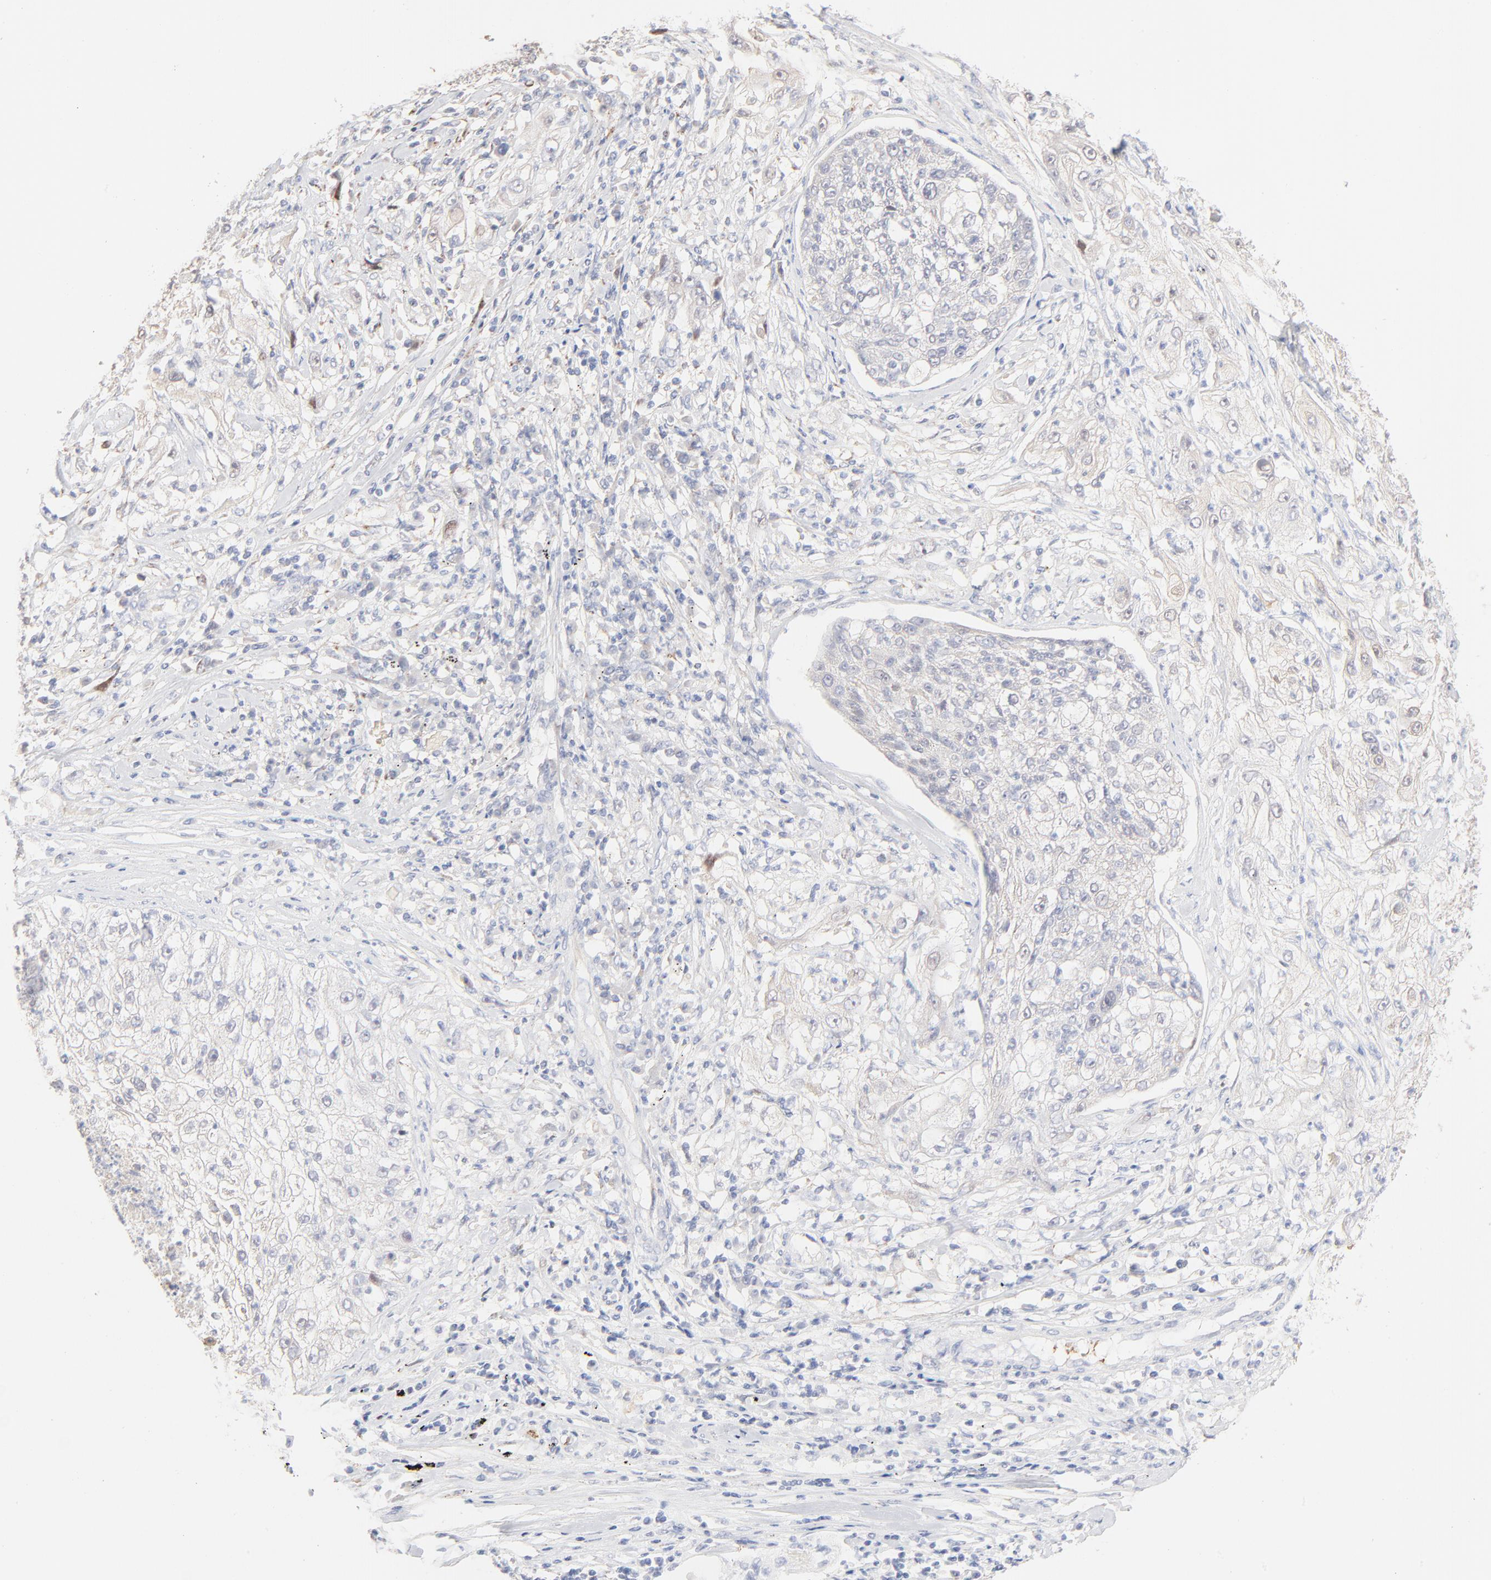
{"staining": {"intensity": "negative", "quantity": "none", "location": "none"}, "tissue": "lung cancer", "cell_type": "Tumor cells", "image_type": "cancer", "snomed": [{"axis": "morphology", "description": "Inflammation, NOS"}, {"axis": "morphology", "description": "Squamous cell carcinoma, NOS"}, {"axis": "topography", "description": "Lymph node"}, {"axis": "topography", "description": "Soft tissue"}, {"axis": "topography", "description": "Lung"}], "caption": "Tumor cells are negative for brown protein staining in lung cancer (squamous cell carcinoma).", "gene": "SPTB", "patient": {"sex": "male", "age": 66}}